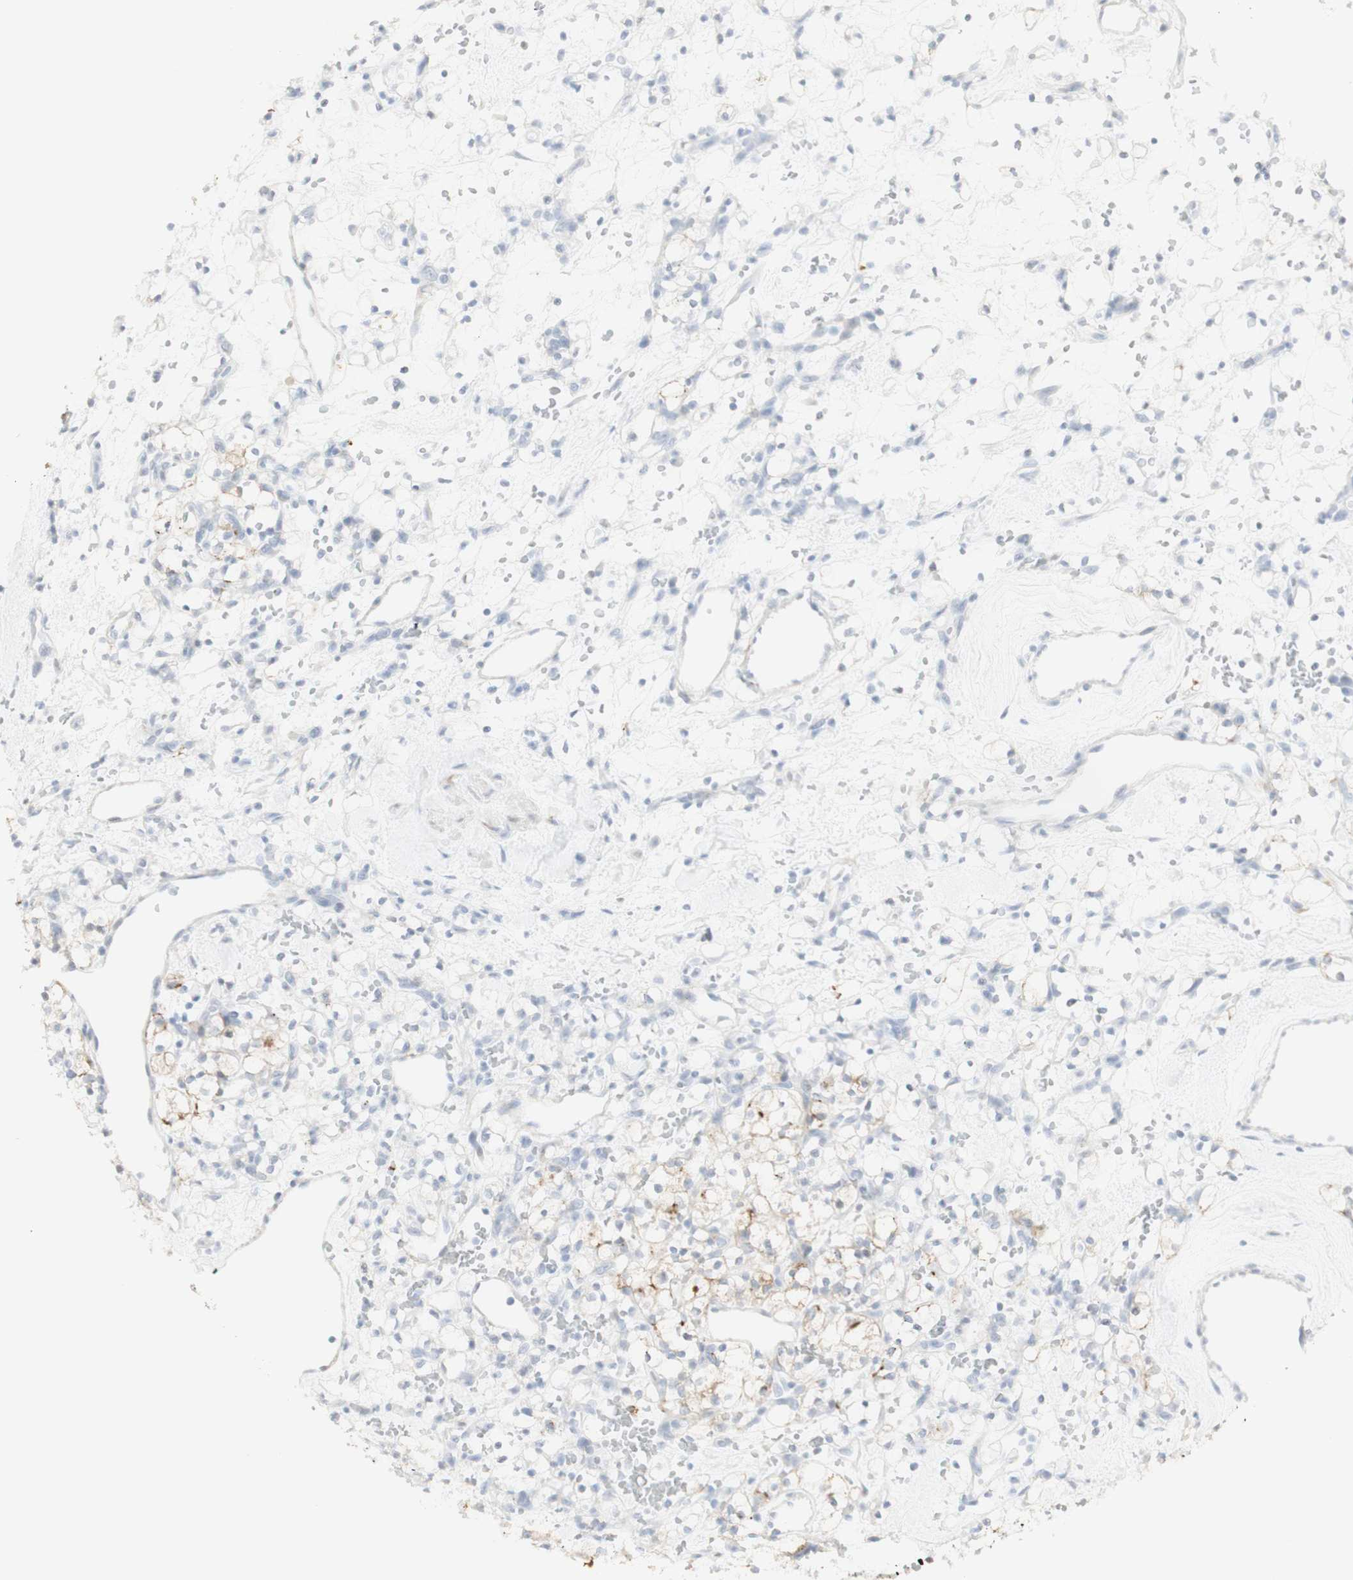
{"staining": {"intensity": "negative", "quantity": "none", "location": "none"}, "tissue": "renal cancer", "cell_type": "Tumor cells", "image_type": "cancer", "snomed": [{"axis": "morphology", "description": "Adenocarcinoma, NOS"}, {"axis": "topography", "description": "Kidney"}], "caption": "IHC image of neoplastic tissue: human renal cancer (adenocarcinoma) stained with DAB displays no significant protein positivity in tumor cells.", "gene": "NDST4", "patient": {"sex": "female", "age": 60}}